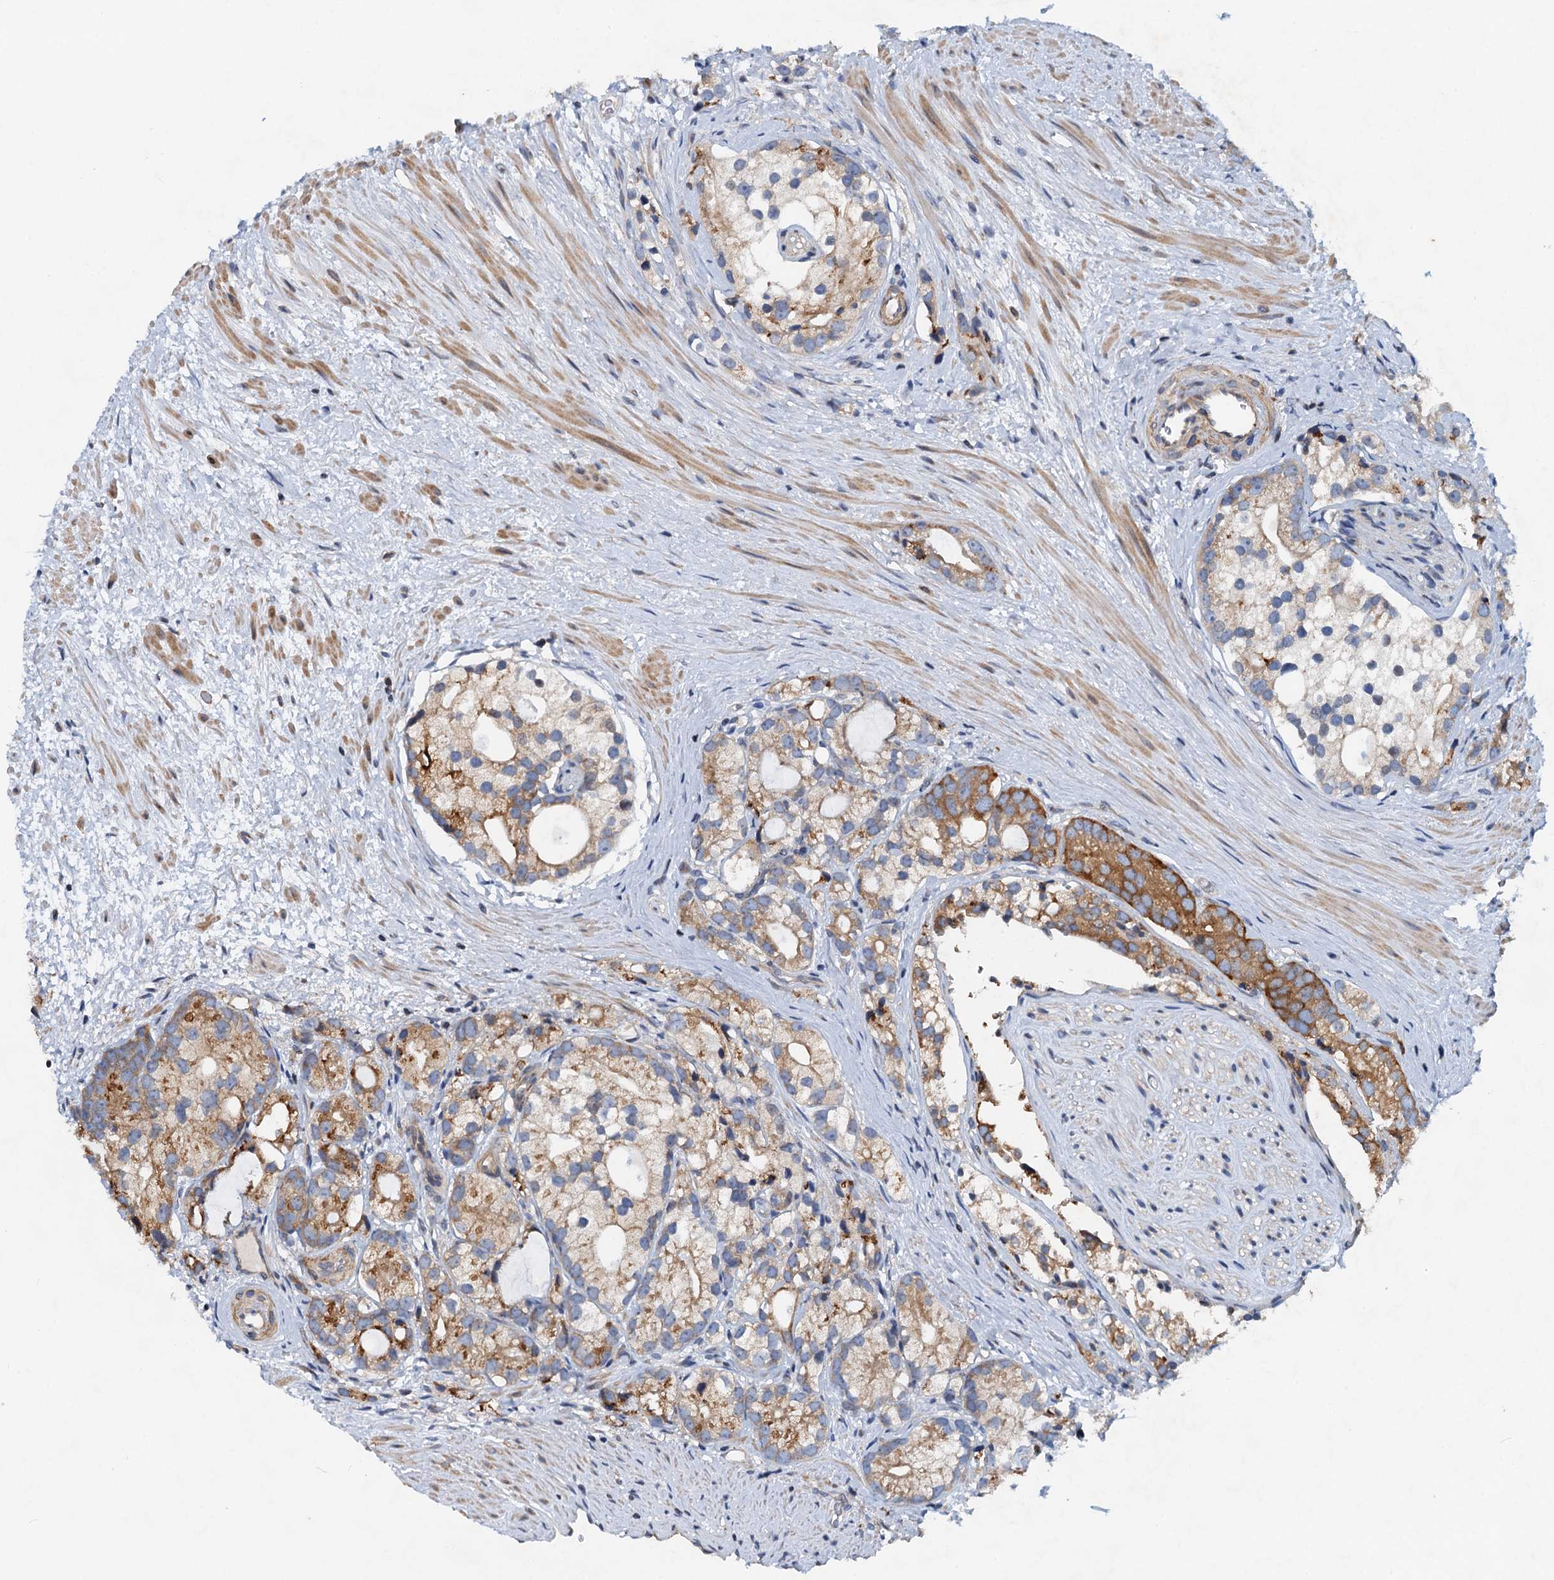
{"staining": {"intensity": "moderate", "quantity": "25%-75%", "location": "cytoplasmic/membranous"}, "tissue": "prostate cancer", "cell_type": "Tumor cells", "image_type": "cancer", "snomed": [{"axis": "morphology", "description": "Adenocarcinoma, High grade"}, {"axis": "topography", "description": "Prostate"}], "caption": "Immunohistochemical staining of prostate cancer reveals medium levels of moderate cytoplasmic/membranous protein positivity in approximately 25%-75% of tumor cells. (DAB = brown stain, brightfield microscopy at high magnification).", "gene": "NBEA", "patient": {"sex": "male", "age": 75}}